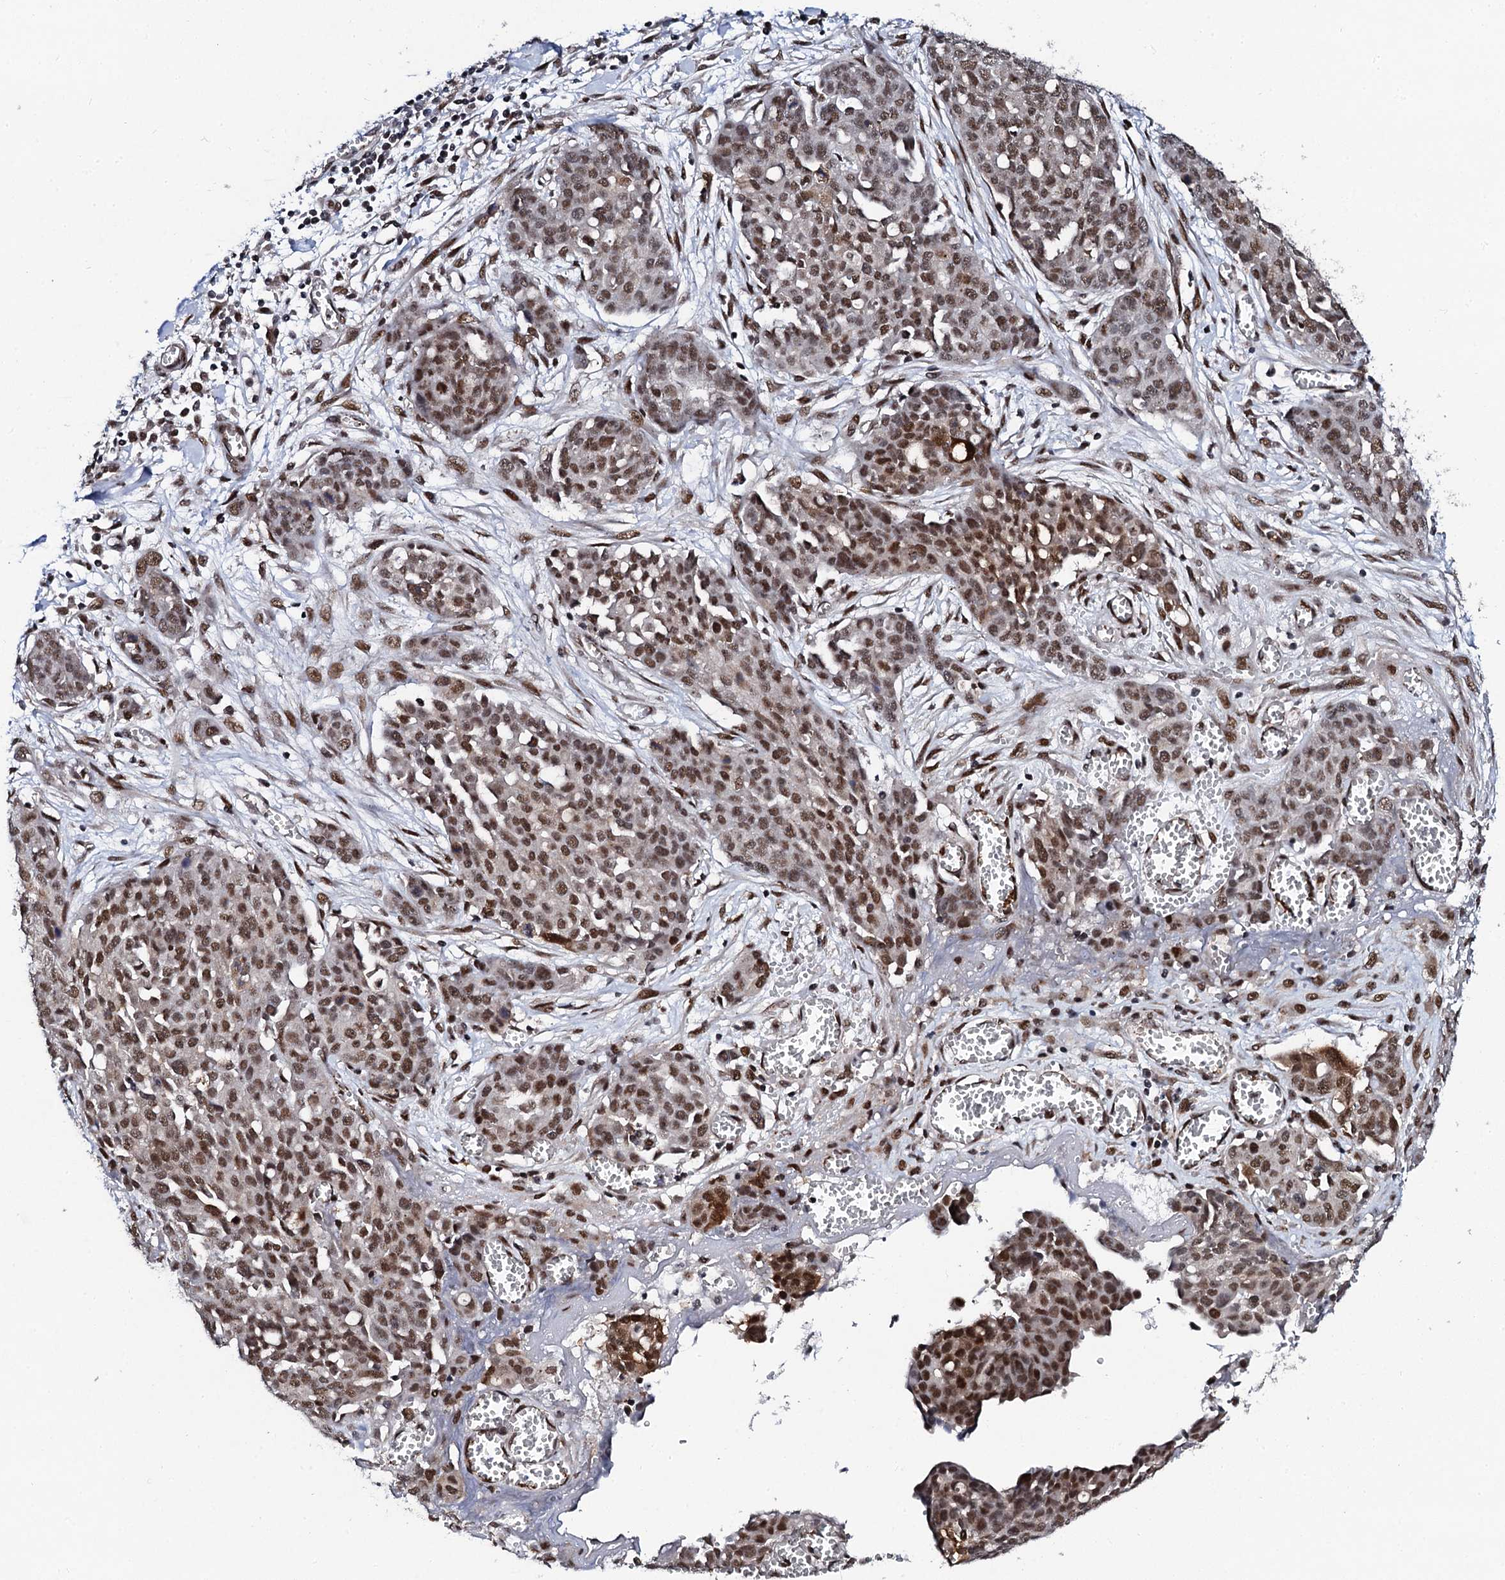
{"staining": {"intensity": "strong", "quantity": ">75%", "location": "nuclear"}, "tissue": "ovarian cancer", "cell_type": "Tumor cells", "image_type": "cancer", "snomed": [{"axis": "morphology", "description": "Cystadenocarcinoma, serous, NOS"}, {"axis": "topography", "description": "Soft tissue"}, {"axis": "topography", "description": "Ovary"}], "caption": "High-magnification brightfield microscopy of ovarian cancer (serous cystadenocarcinoma) stained with DAB (3,3'-diaminobenzidine) (brown) and counterstained with hematoxylin (blue). tumor cells exhibit strong nuclear positivity is appreciated in about>75% of cells.", "gene": "CSTF3", "patient": {"sex": "female", "age": 57}}